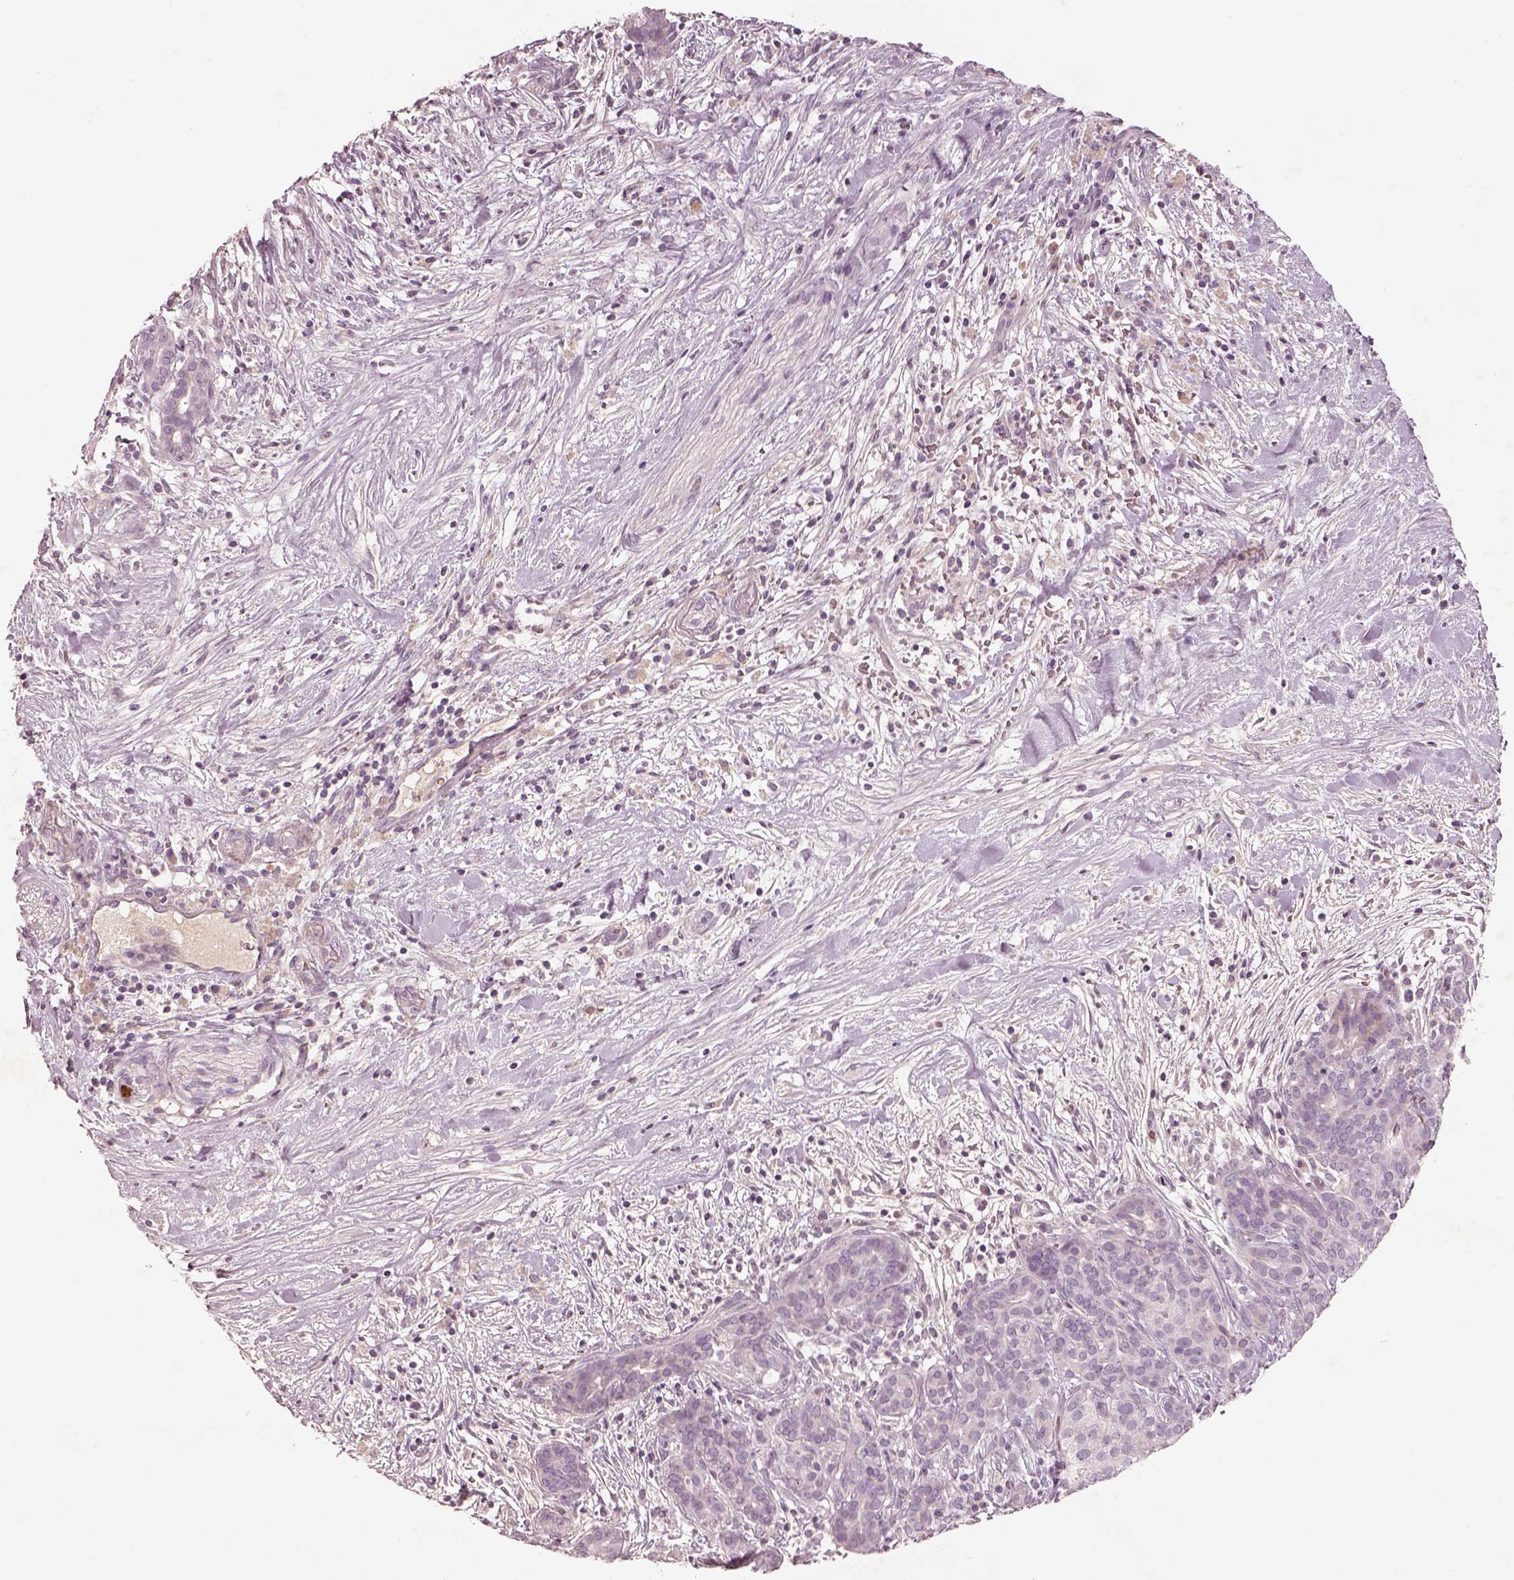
{"staining": {"intensity": "negative", "quantity": "none", "location": "none"}, "tissue": "pancreatic cancer", "cell_type": "Tumor cells", "image_type": "cancer", "snomed": [{"axis": "morphology", "description": "Adenocarcinoma, NOS"}, {"axis": "topography", "description": "Pancreas"}], "caption": "High power microscopy micrograph of an immunohistochemistry (IHC) image of adenocarcinoma (pancreatic), revealing no significant expression in tumor cells.", "gene": "TLX3", "patient": {"sex": "male", "age": 44}}